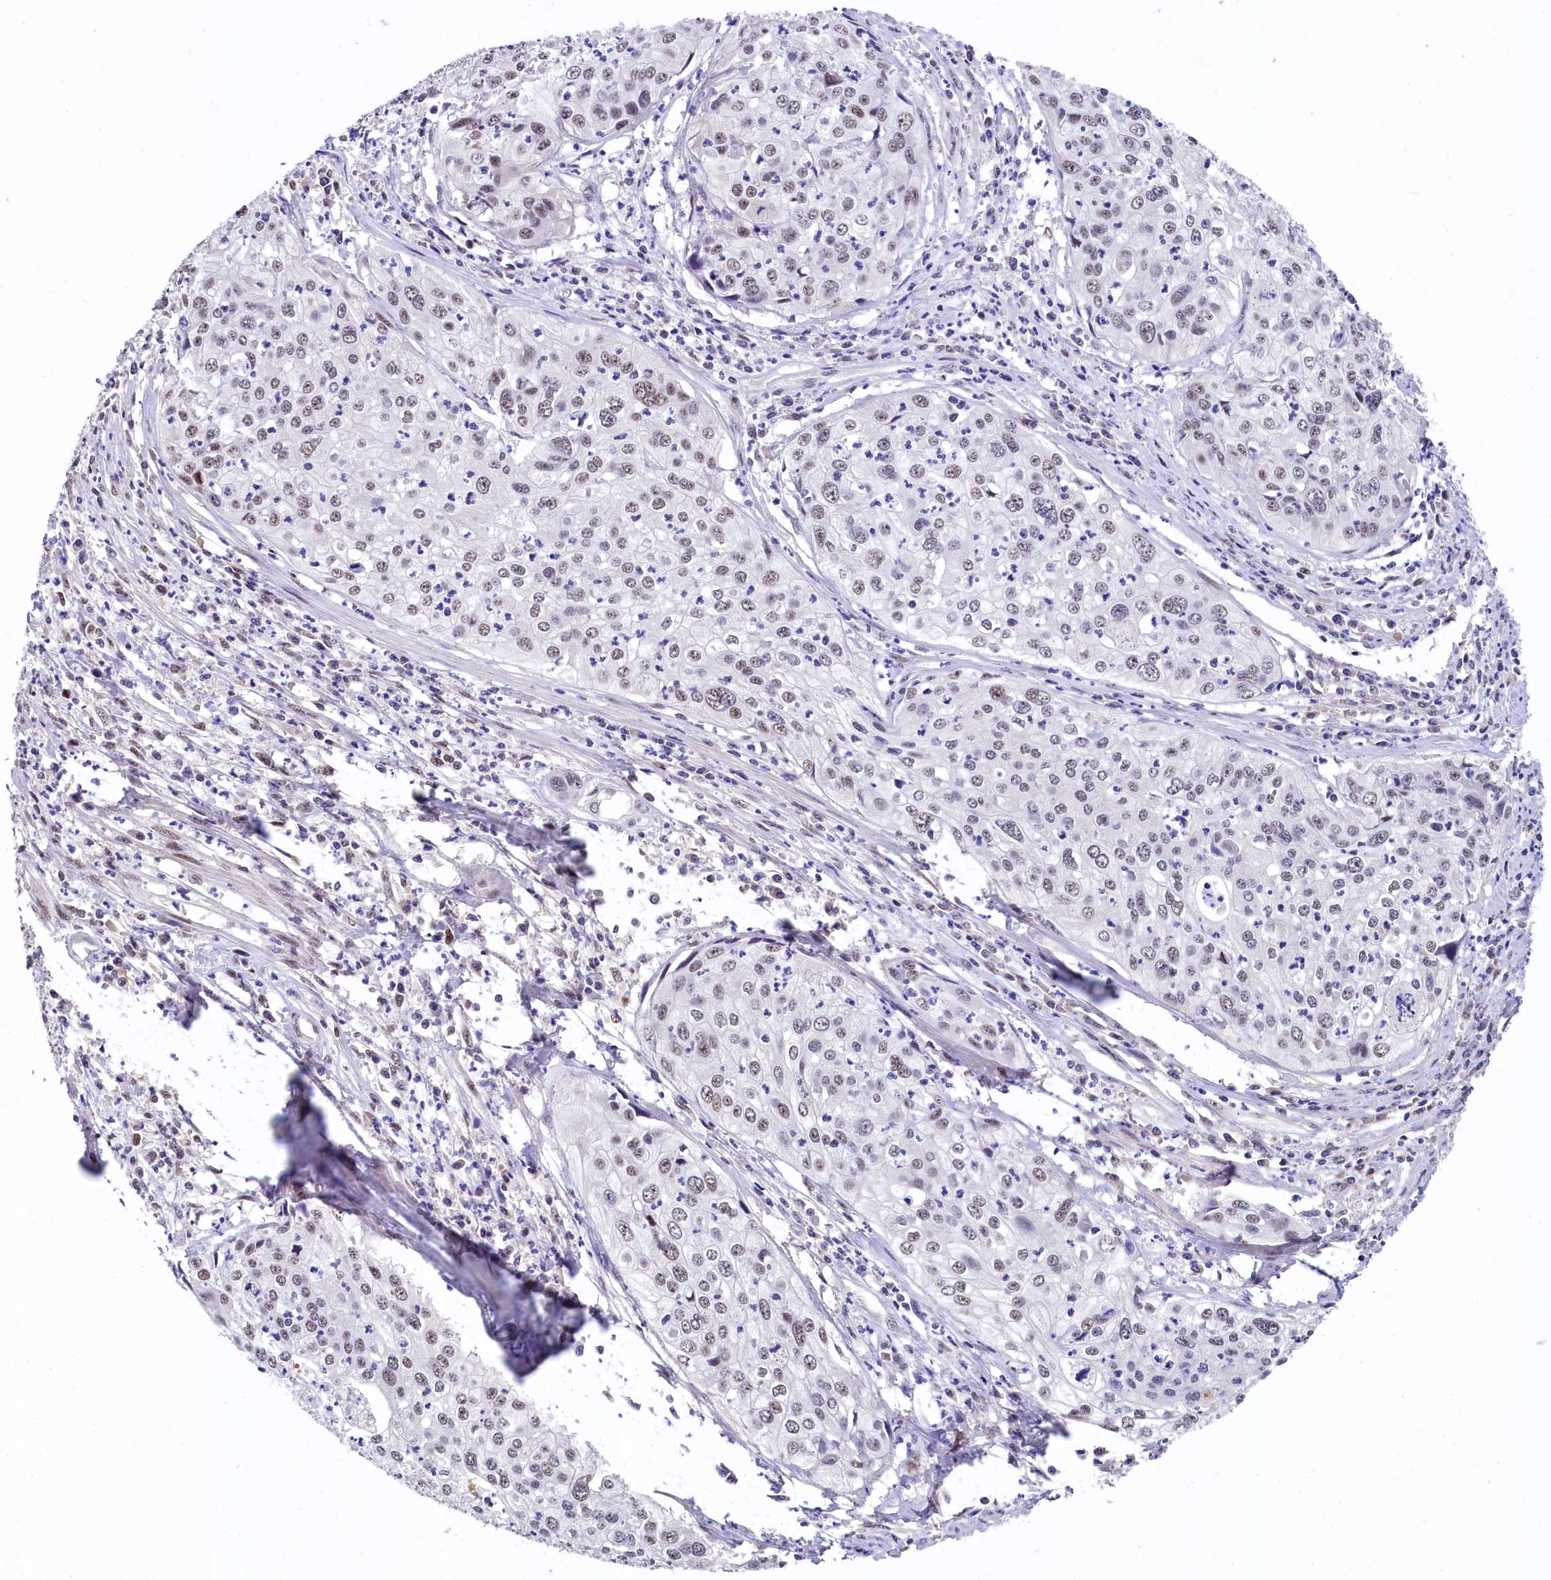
{"staining": {"intensity": "weak", "quantity": "25%-75%", "location": "nuclear"}, "tissue": "cervical cancer", "cell_type": "Tumor cells", "image_type": "cancer", "snomed": [{"axis": "morphology", "description": "Squamous cell carcinoma, NOS"}, {"axis": "topography", "description": "Cervix"}], "caption": "The immunohistochemical stain shows weak nuclear positivity in tumor cells of cervical squamous cell carcinoma tissue.", "gene": "HECTD4", "patient": {"sex": "female", "age": 31}}